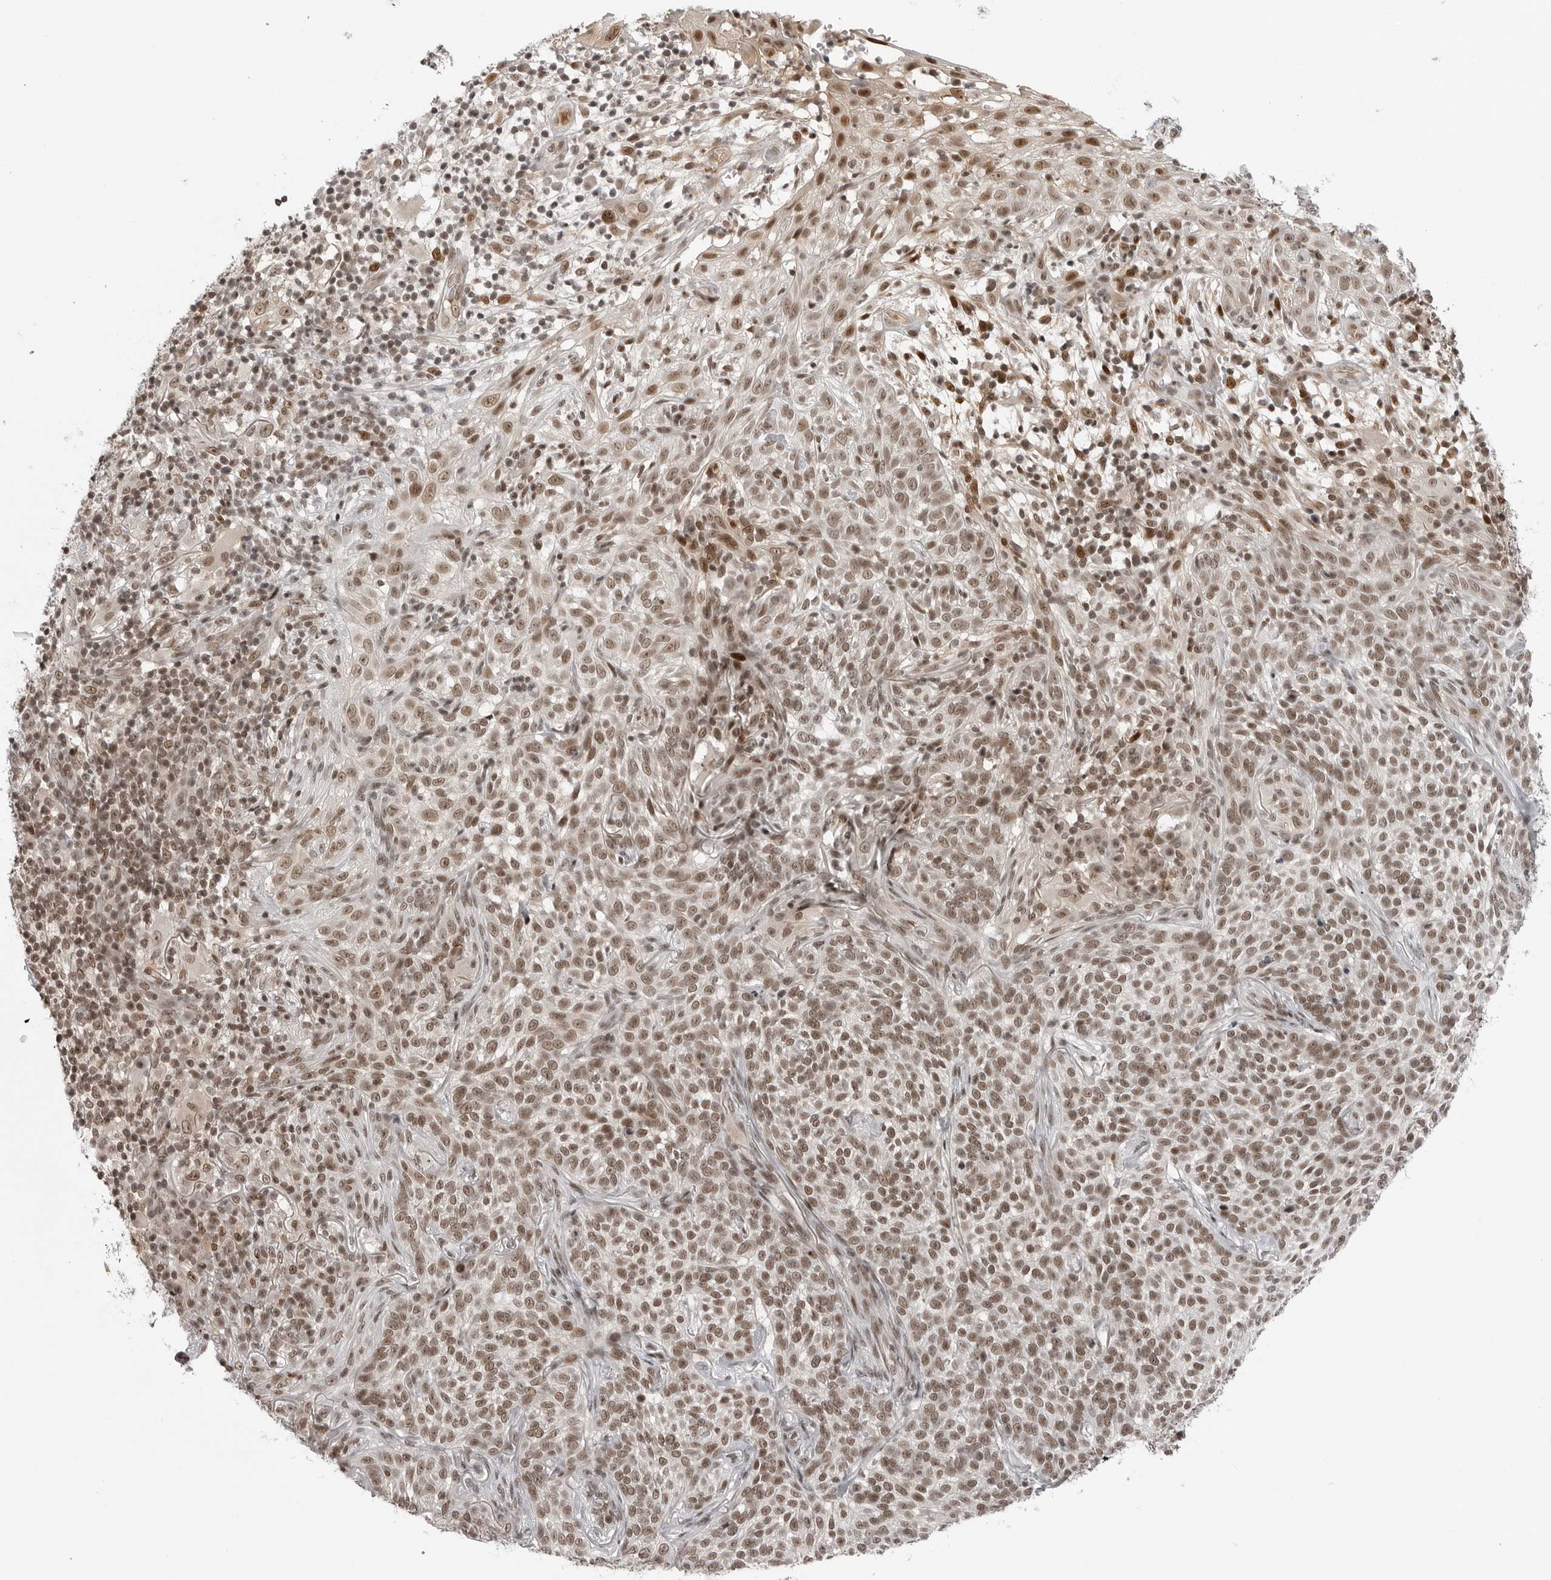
{"staining": {"intensity": "moderate", "quantity": ">75%", "location": "nuclear"}, "tissue": "skin cancer", "cell_type": "Tumor cells", "image_type": "cancer", "snomed": [{"axis": "morphology", "description": "Basal cell carcinoma"}, {"axis": "topography", "description": "Skin"}], "caption": "Brown immunohistochemical staining in human skin cancer (basal cell carcinoma) demonstrates moderate nuclear positivity in approximately >75% of tumor cells. The protein is stained brown, and the nuclei are stained in blue (DAB (3,3'-diaminobenzidine) IHC with brightfield microscopy, high magnification).", "gene": "TRIM66", "patient": {"sex": "female", "age": 64}}